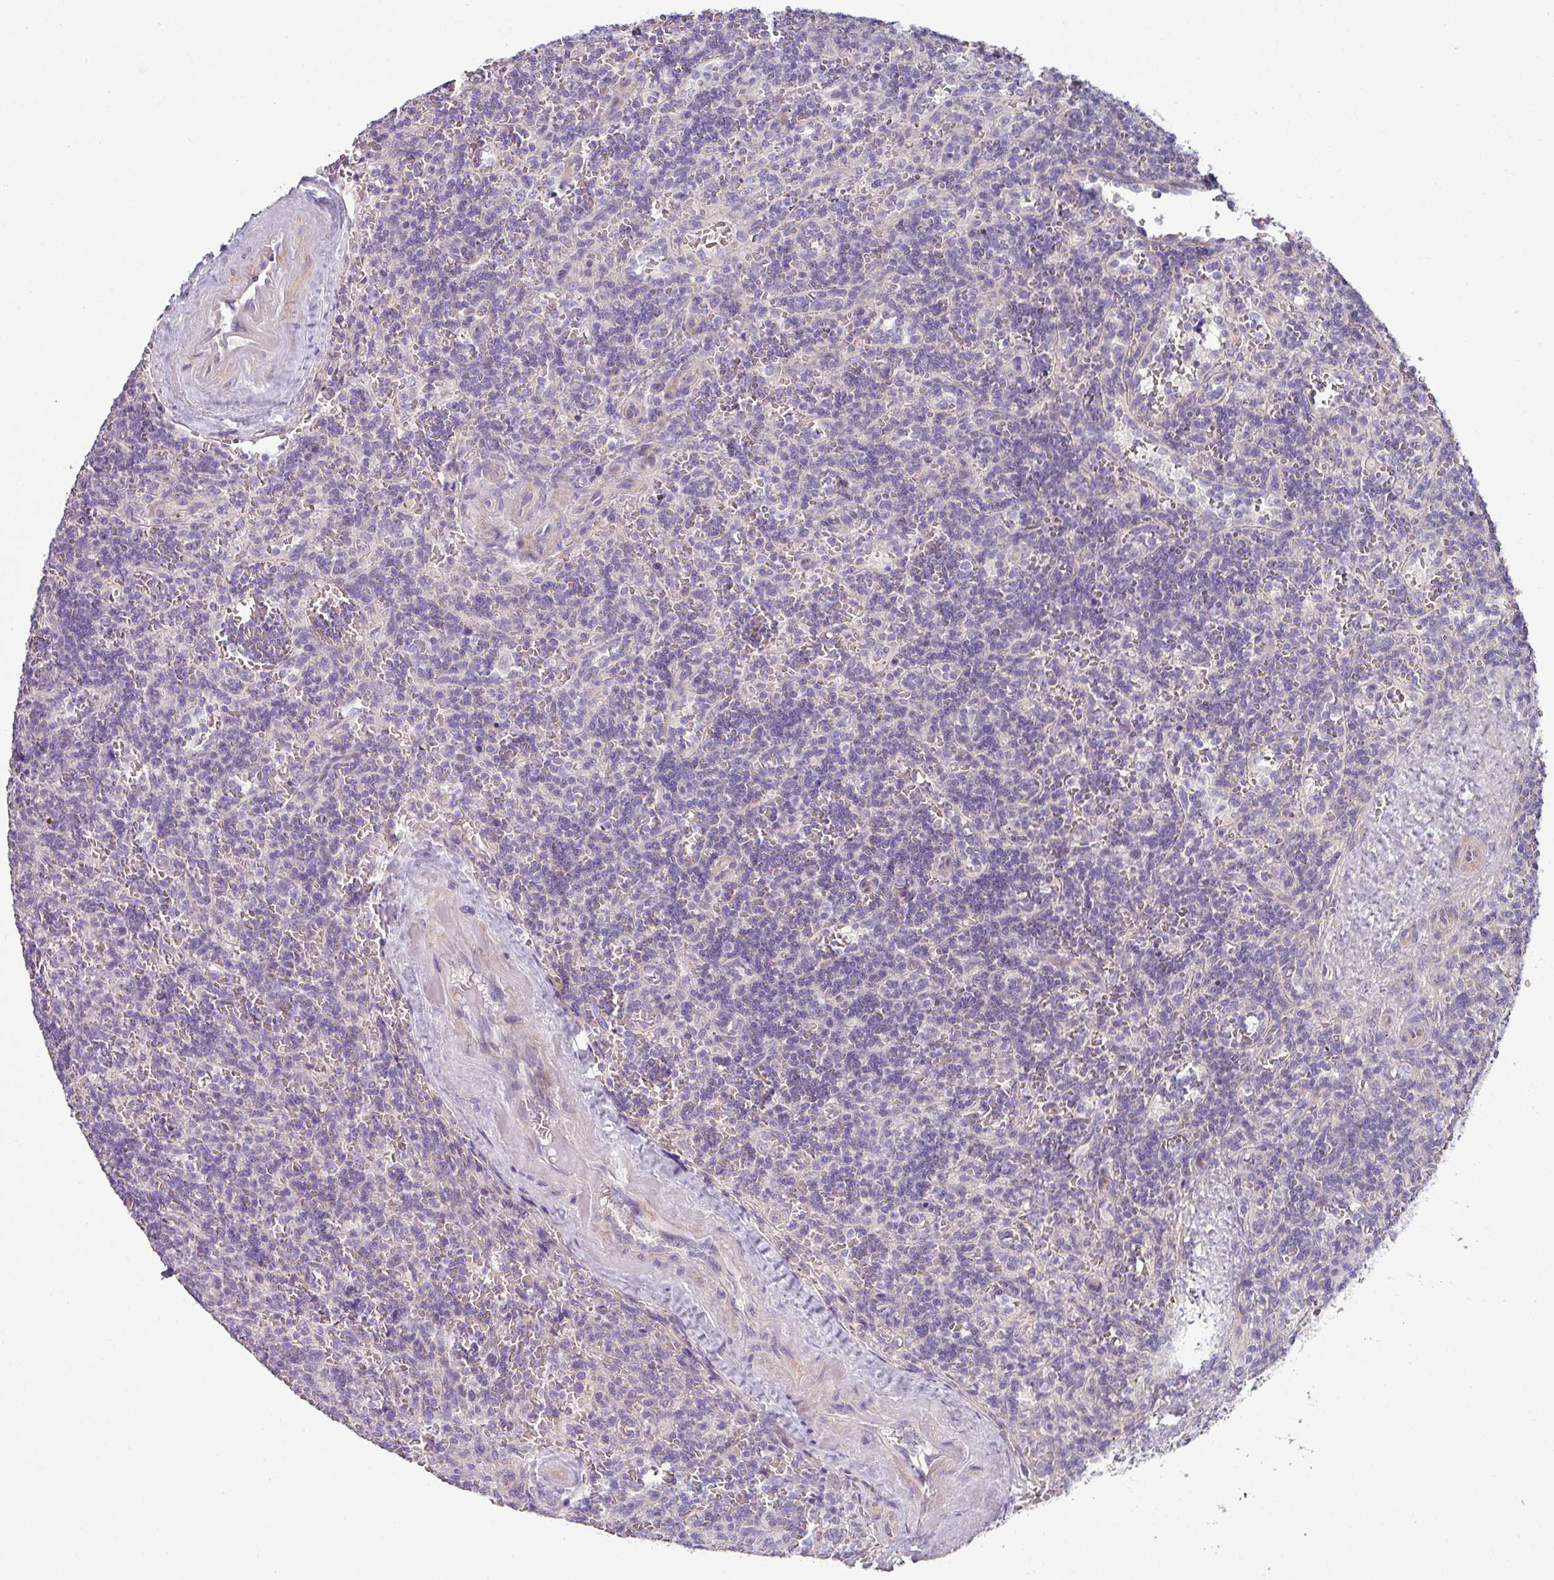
{"staining": {"intensity": "negative", "quantity": "none", "location": "none"}, "tissue": "lymphoma", "cell_type": "Tumor cells", "image_type": "cancer", "snomed": [{"axis": "morphology", "description": "Malignant lymphoma, non-Hodgkin's type, Low grade"}, {"axis": "topography", "description": "Spleen"}], "caption": "There is no significant expression in tumor cells of malignant lymphoma, non-Hodgkin's type (low-grade). (Stains: DAB (3,3'-diaminobenzidine) IHC with hematoxylin counter stain, Microscopy: brightfield microscopy at high magnification).", "gene": "LRRC9", "patient": {"sex": "male", "age": 73}}